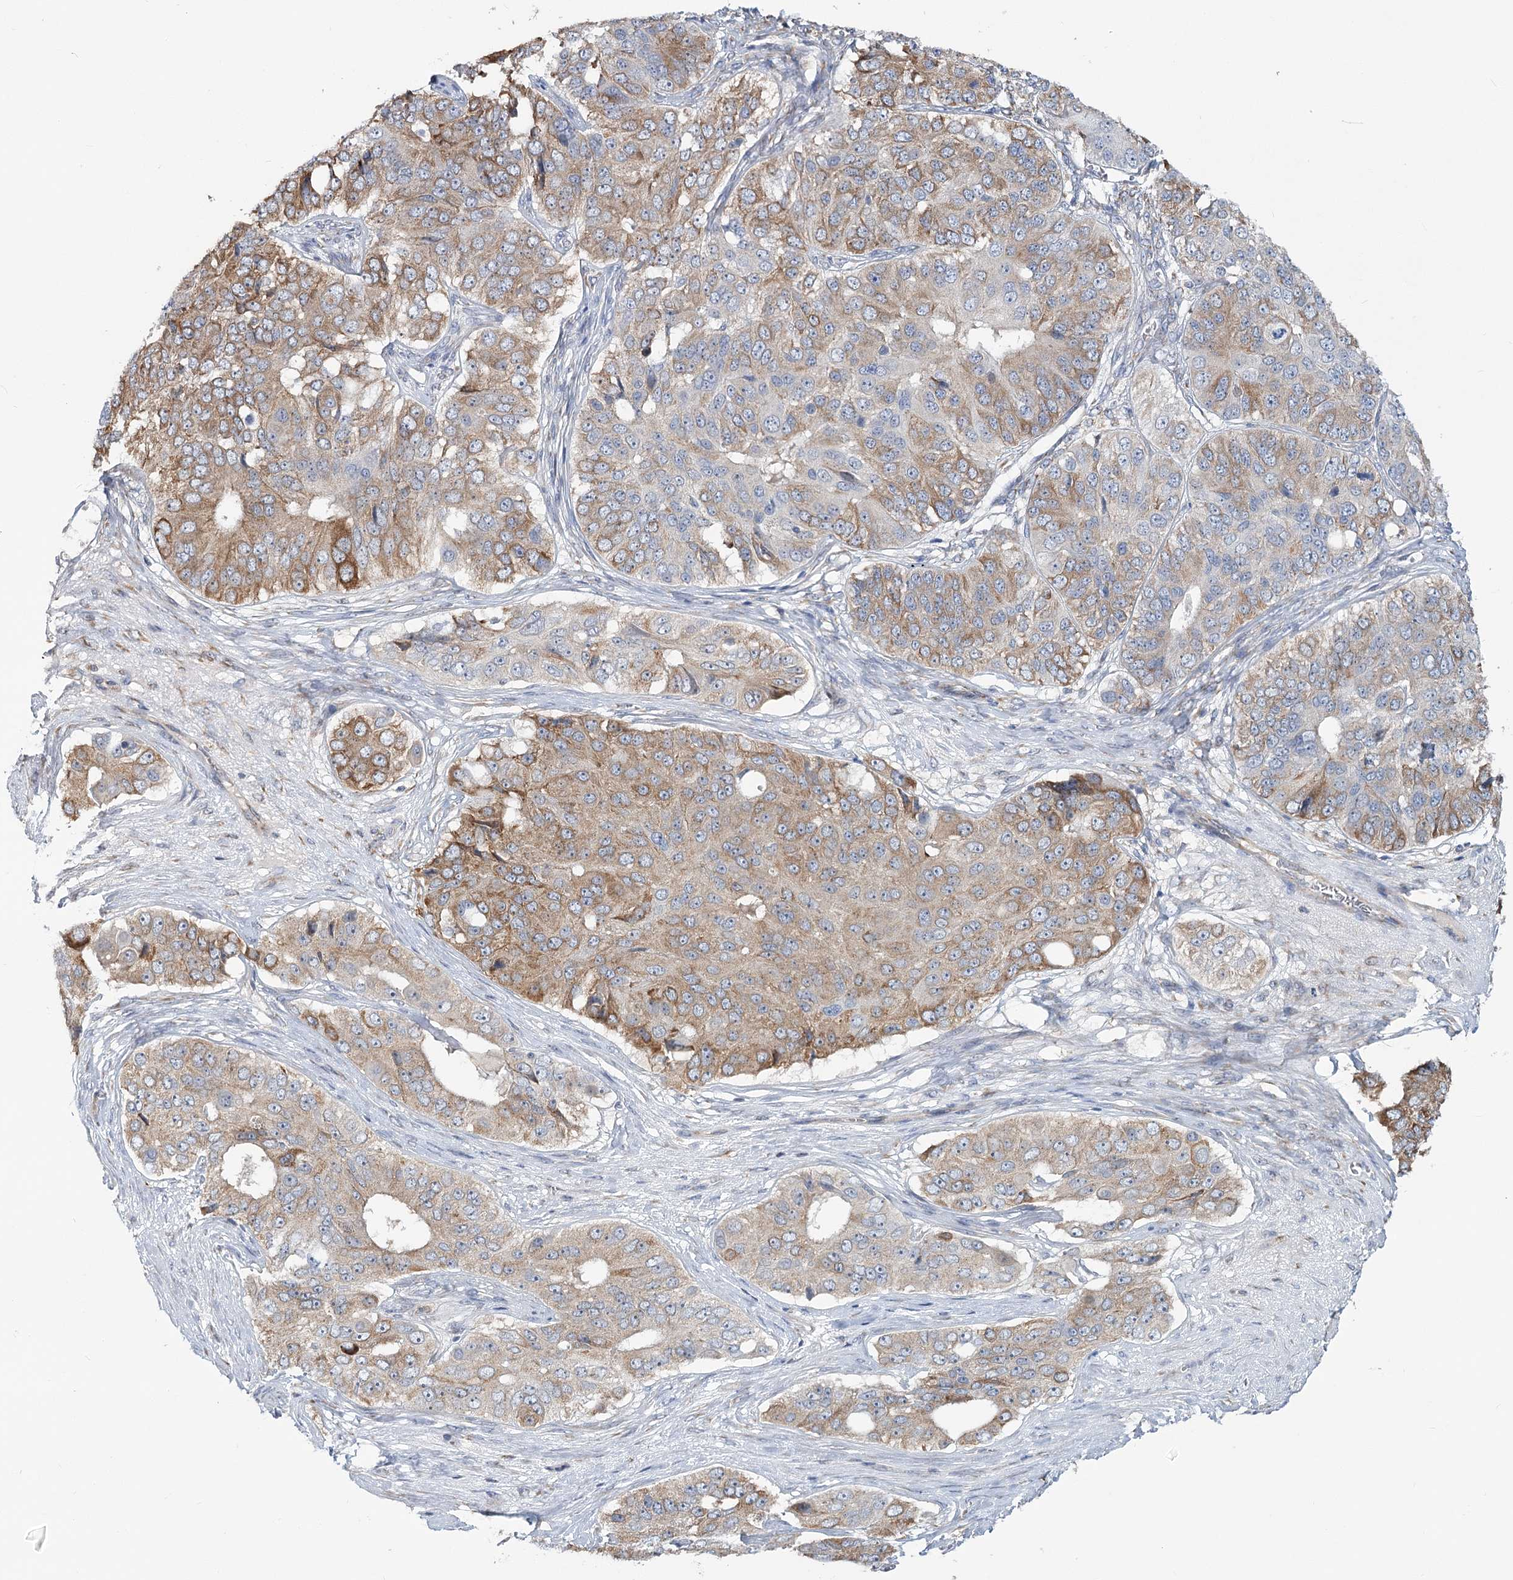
{"staining": {"intensity": "moderate", "quantity": "25%-75%", "location": "cytoplasmic/membranous"}, "tissue": "ovarian cancer", "cell_type": "Tumor cells", "image_type": "cancer", "snomed": [{"axis": "morphology", "description": "Carcinoma, endometroid"}, {"axis": "topography", "description": "Ovary"}], "caption": "This is a micrograph of immunohistochemistry (IHC) staining of ovarian cancer (endometroid carcinoma), which shows moderate staining in the cytoplasmic/membranous of tumor cells.", "gene": "CIB4", "patient": {"sex": "female", "age": 51}}